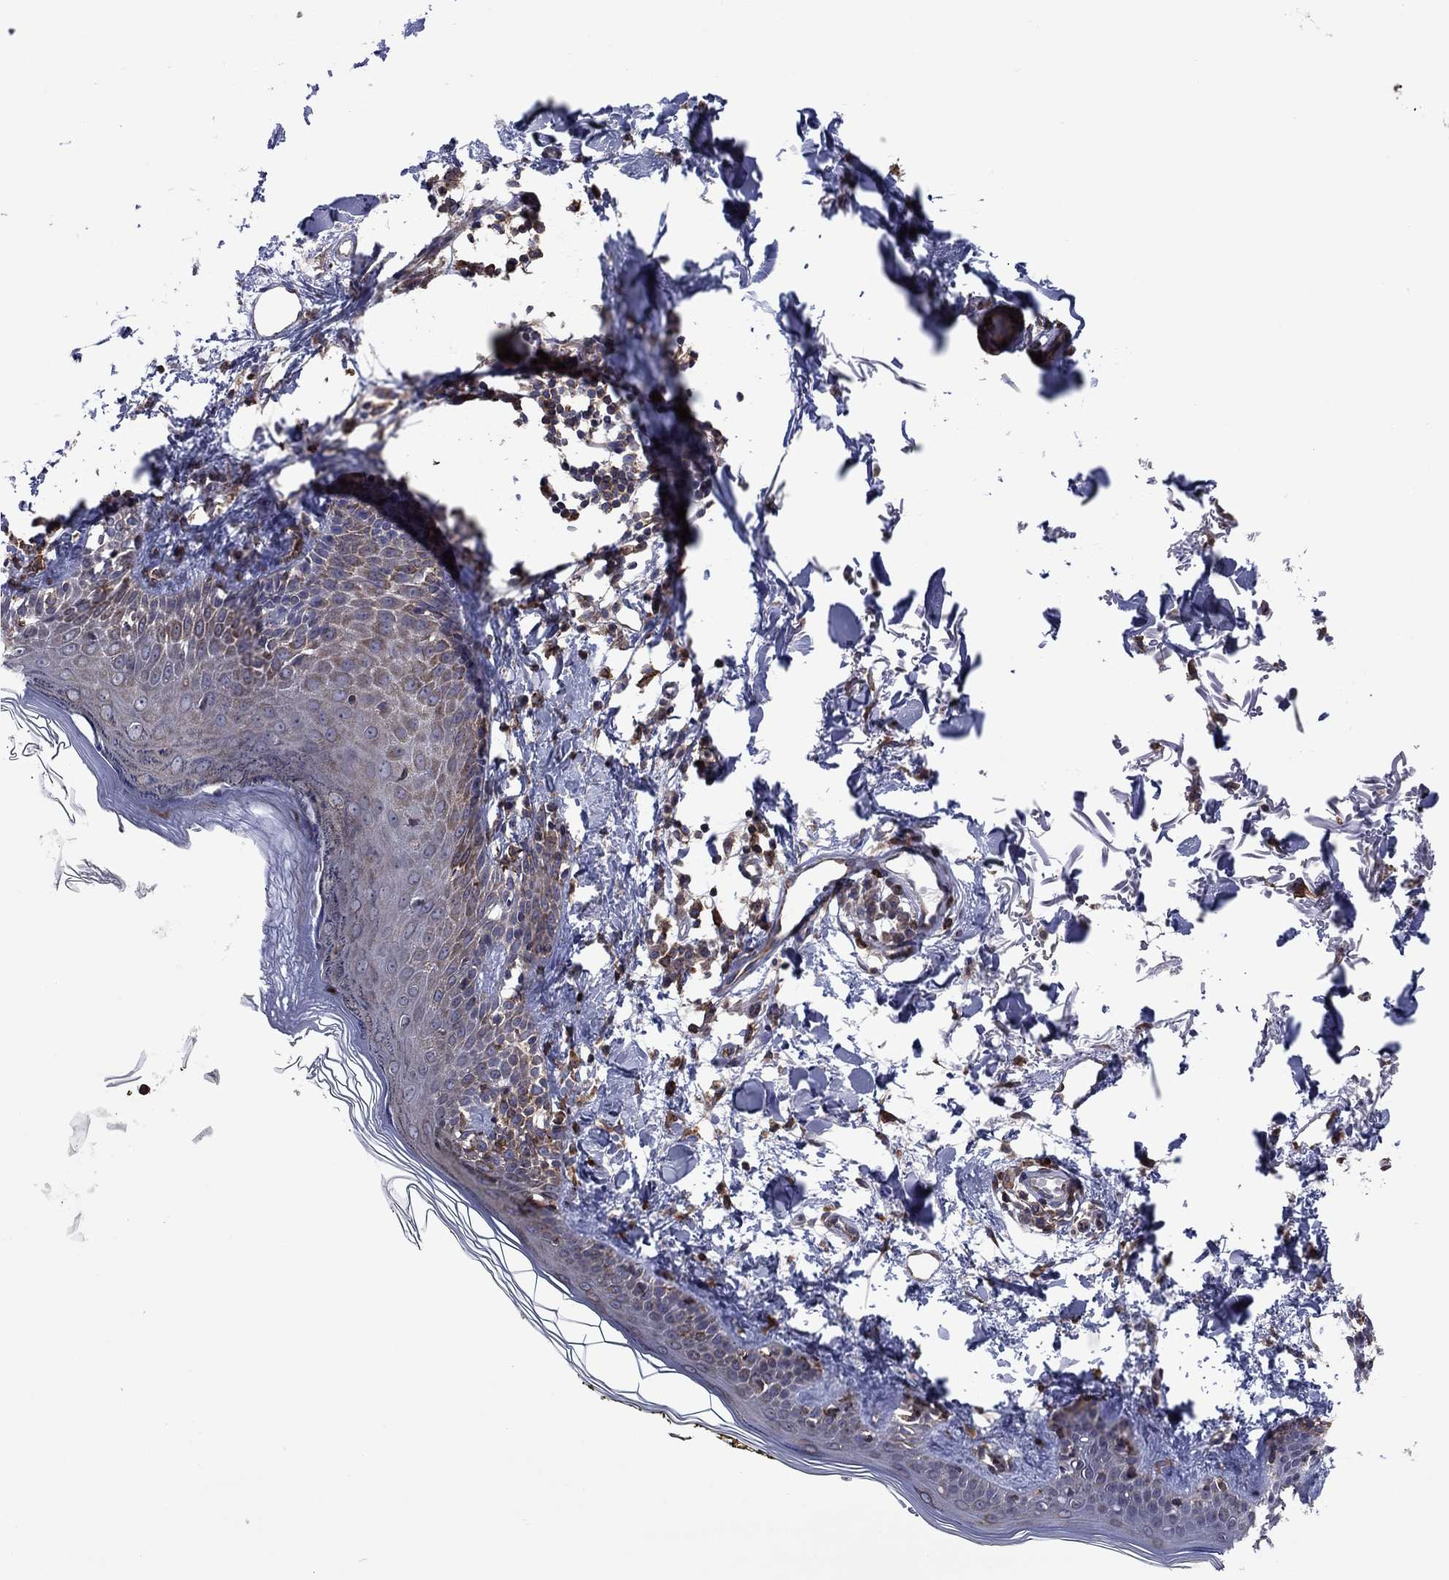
{"staining": {"intensity": "negative", "quantity": "none", "location": "none"}, "tissue": "skin", "cell_type": "Fibroblasts", "image_type": "normal", "snomed": [{"axis": "morphology", "description": "Normal tissue, NOS"}, {"axis": "topography", "description": "Skin"}], "caption": "IHC image of benign skin stained for a protein (brown), which shows no positivity in fibroblasts. Nuclei are stained in blue.", "gene": "YBX1", "patient": {"sex": "male", "age": 76}}